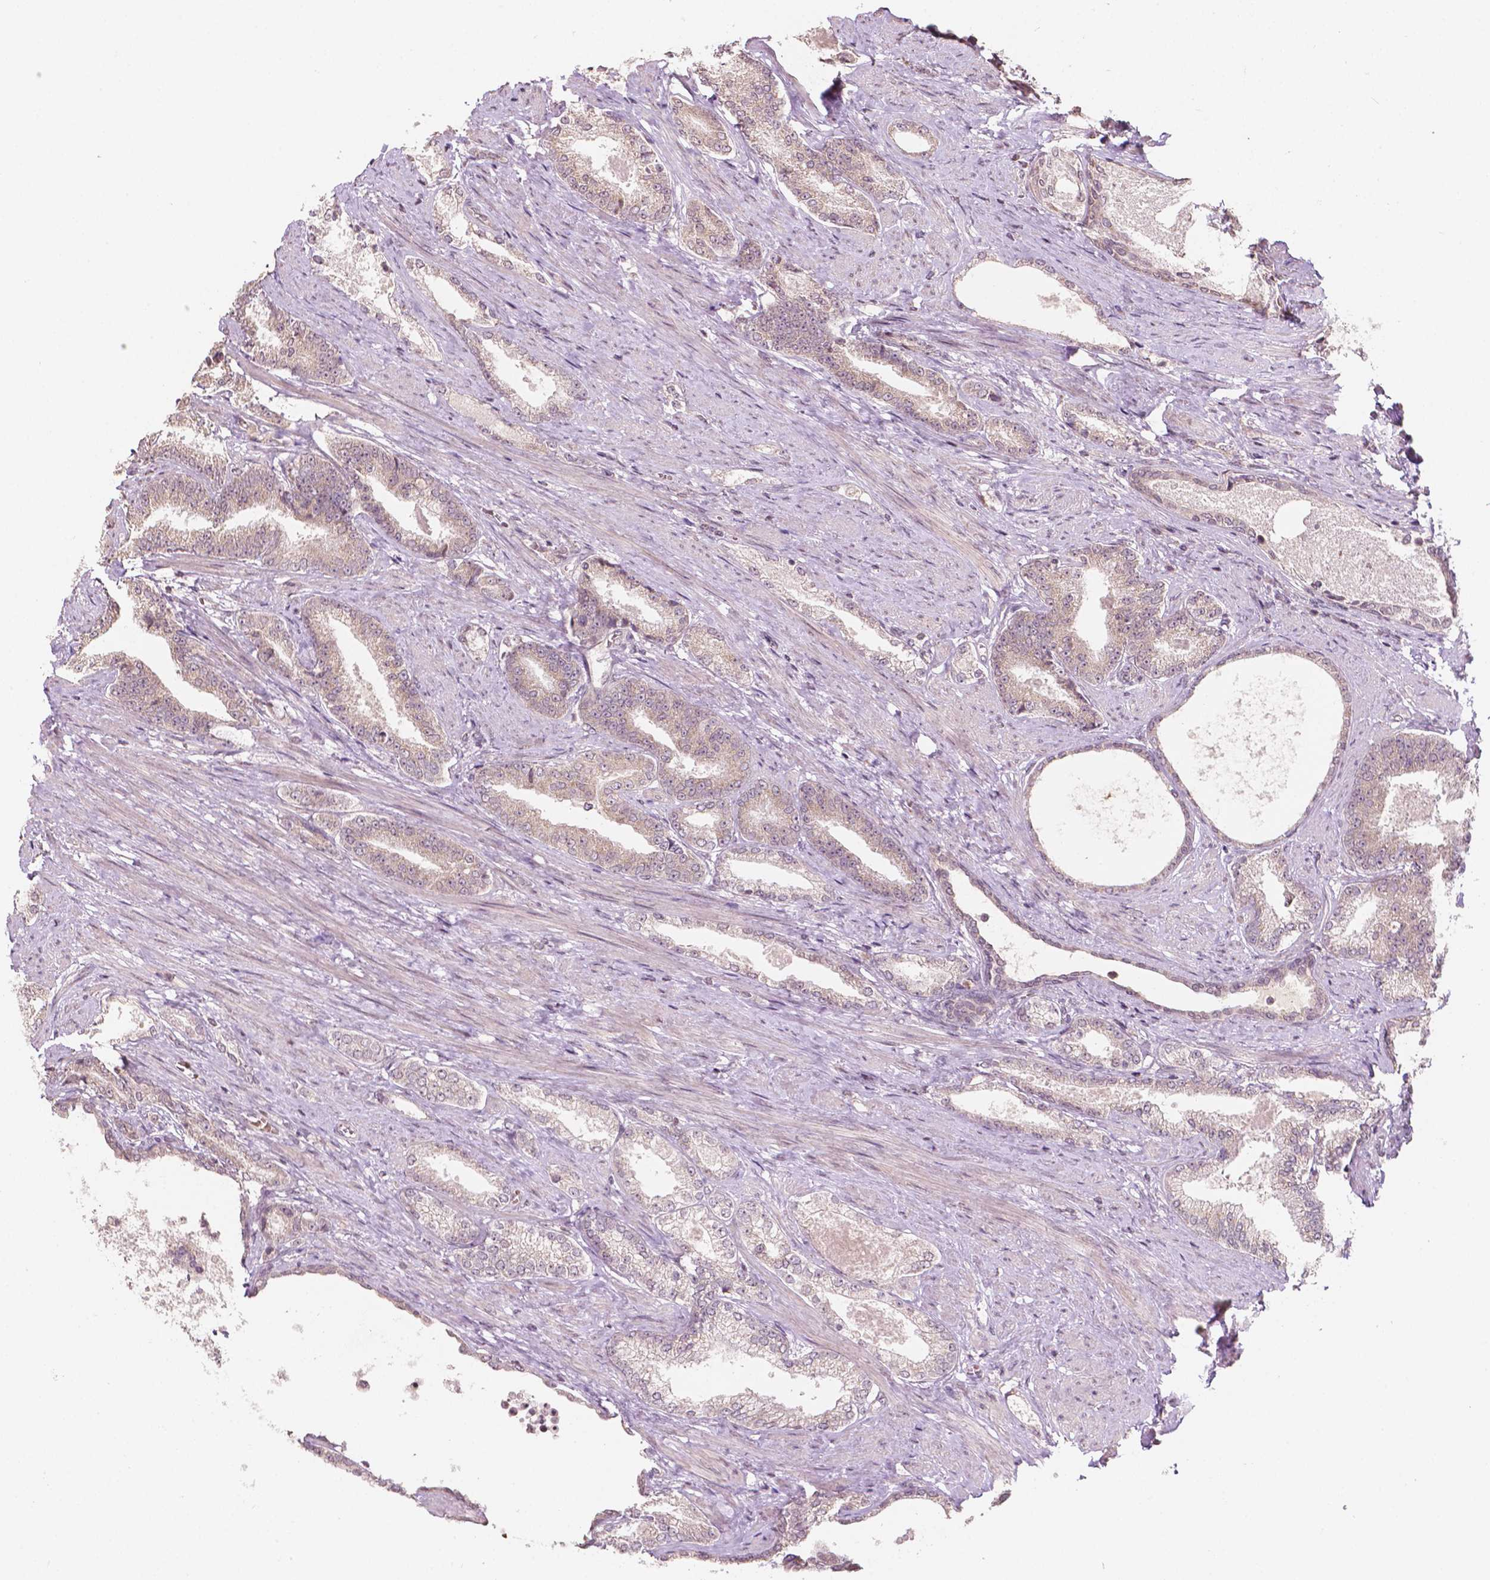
{"staining": {"intensity": "weak", "quantity": ">75%", "location": "cytoplasmic/membranous"}, "tissue": "prostate cancer", "cell_type": "Tumor cells", "image_type": "cancer", "snomed": [{"axis": "morphology", "description": "Adenocarcinoma, High grade"}, {"axis": "topography", "description": "Prostate and seminal vesicle, NOS"}], "caption": "Immunohistochemistry (IHC) micrograph of neoplastic tissue: human prostate cancer stained using immunohistochemistry displays low levels of weak protein expression localized specifically in the cytoplasmic/membranous of tumor cells, appearing as a cytoplasmic/membranous brown color.", "gene": "NOS1AP", "patient": {"sex": "male", "age": 61}}